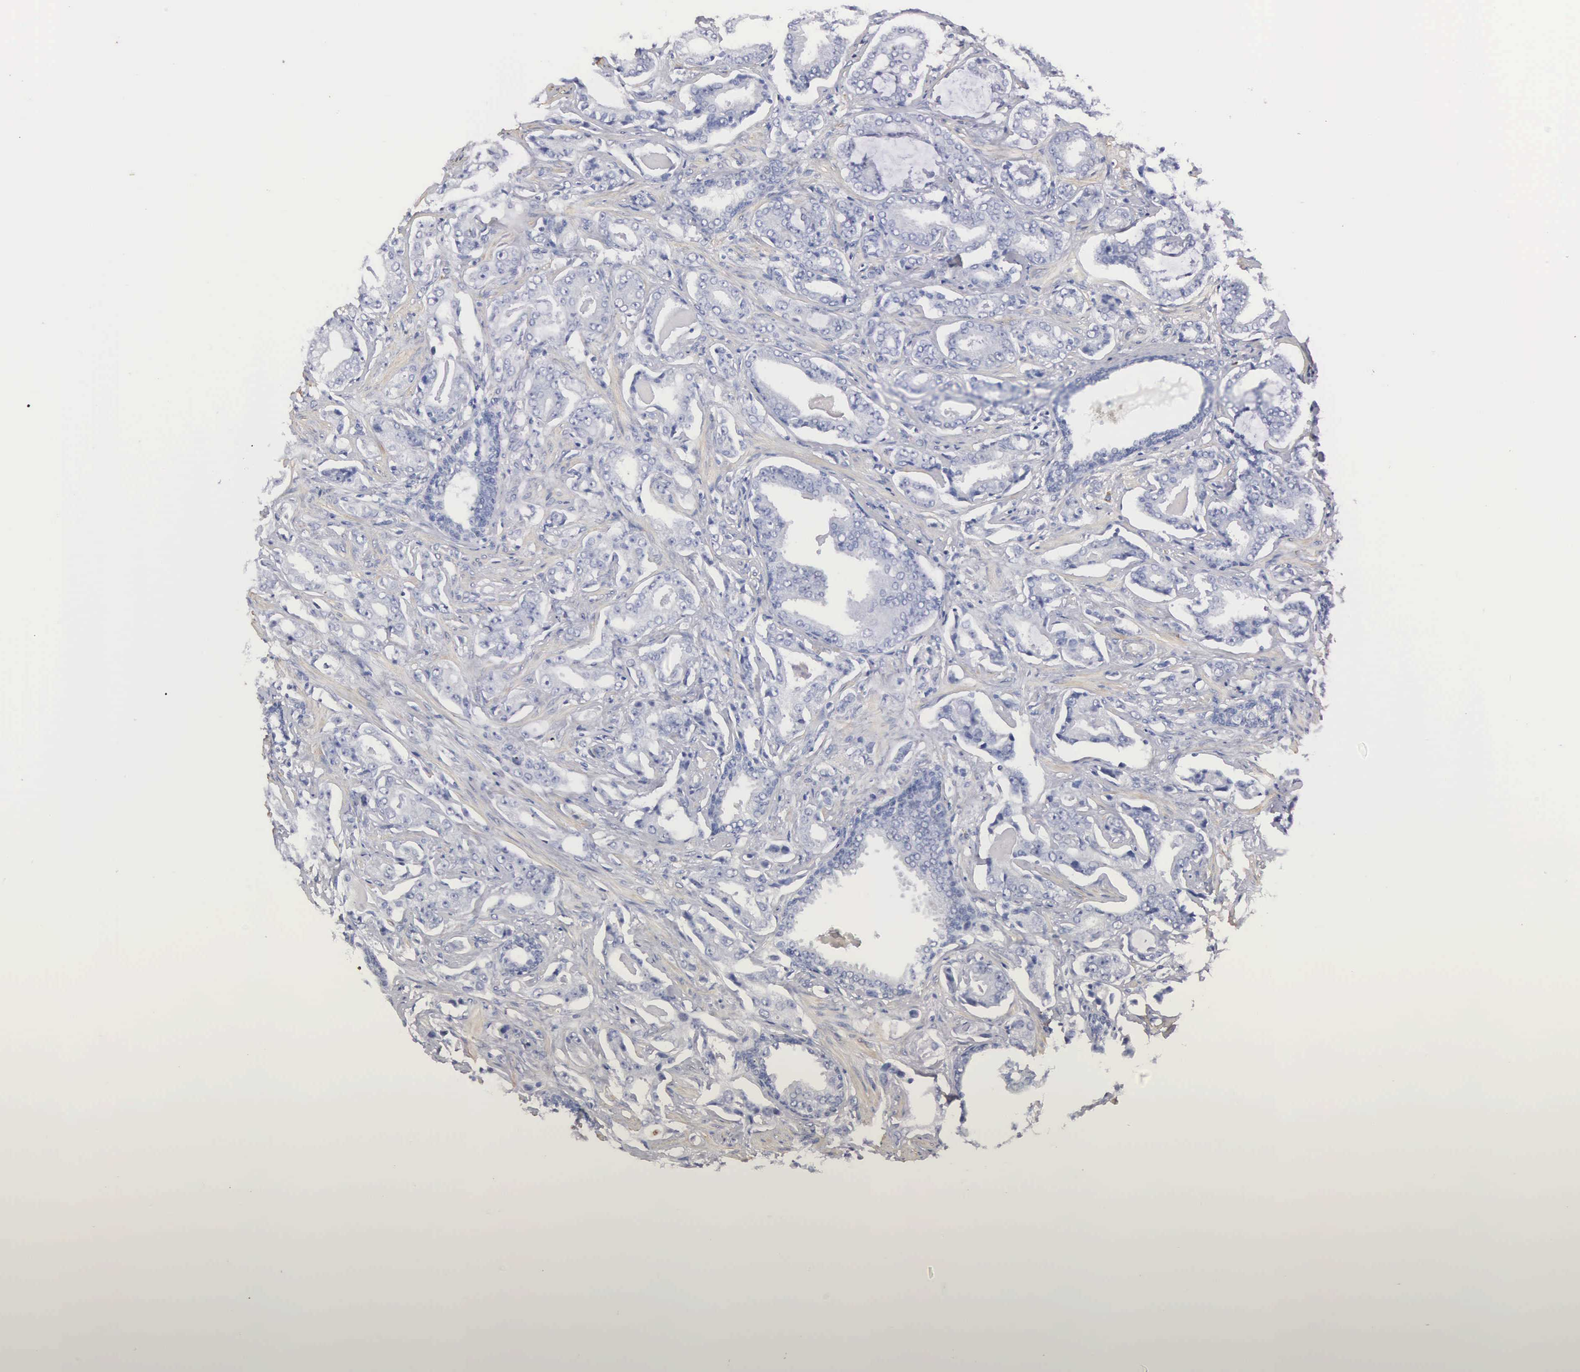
{"staining": {"intensity": "negative", "quantity": "none", "location": "none"}, "tissue": "prostate cancer", "cell_type": "Tumor cells", "image_type": "cancer", "snomed": [{"axis": "morphology", "description": "Adenocarcinoma, Low grade"}, {"axis": "topography", "description": "Prostate"}], "caption": "Image shows no significant protein staining in tumor cells of prostate cancer.", "gene": "ELFN2", "patient": {"sex": "male", "age": 65}}